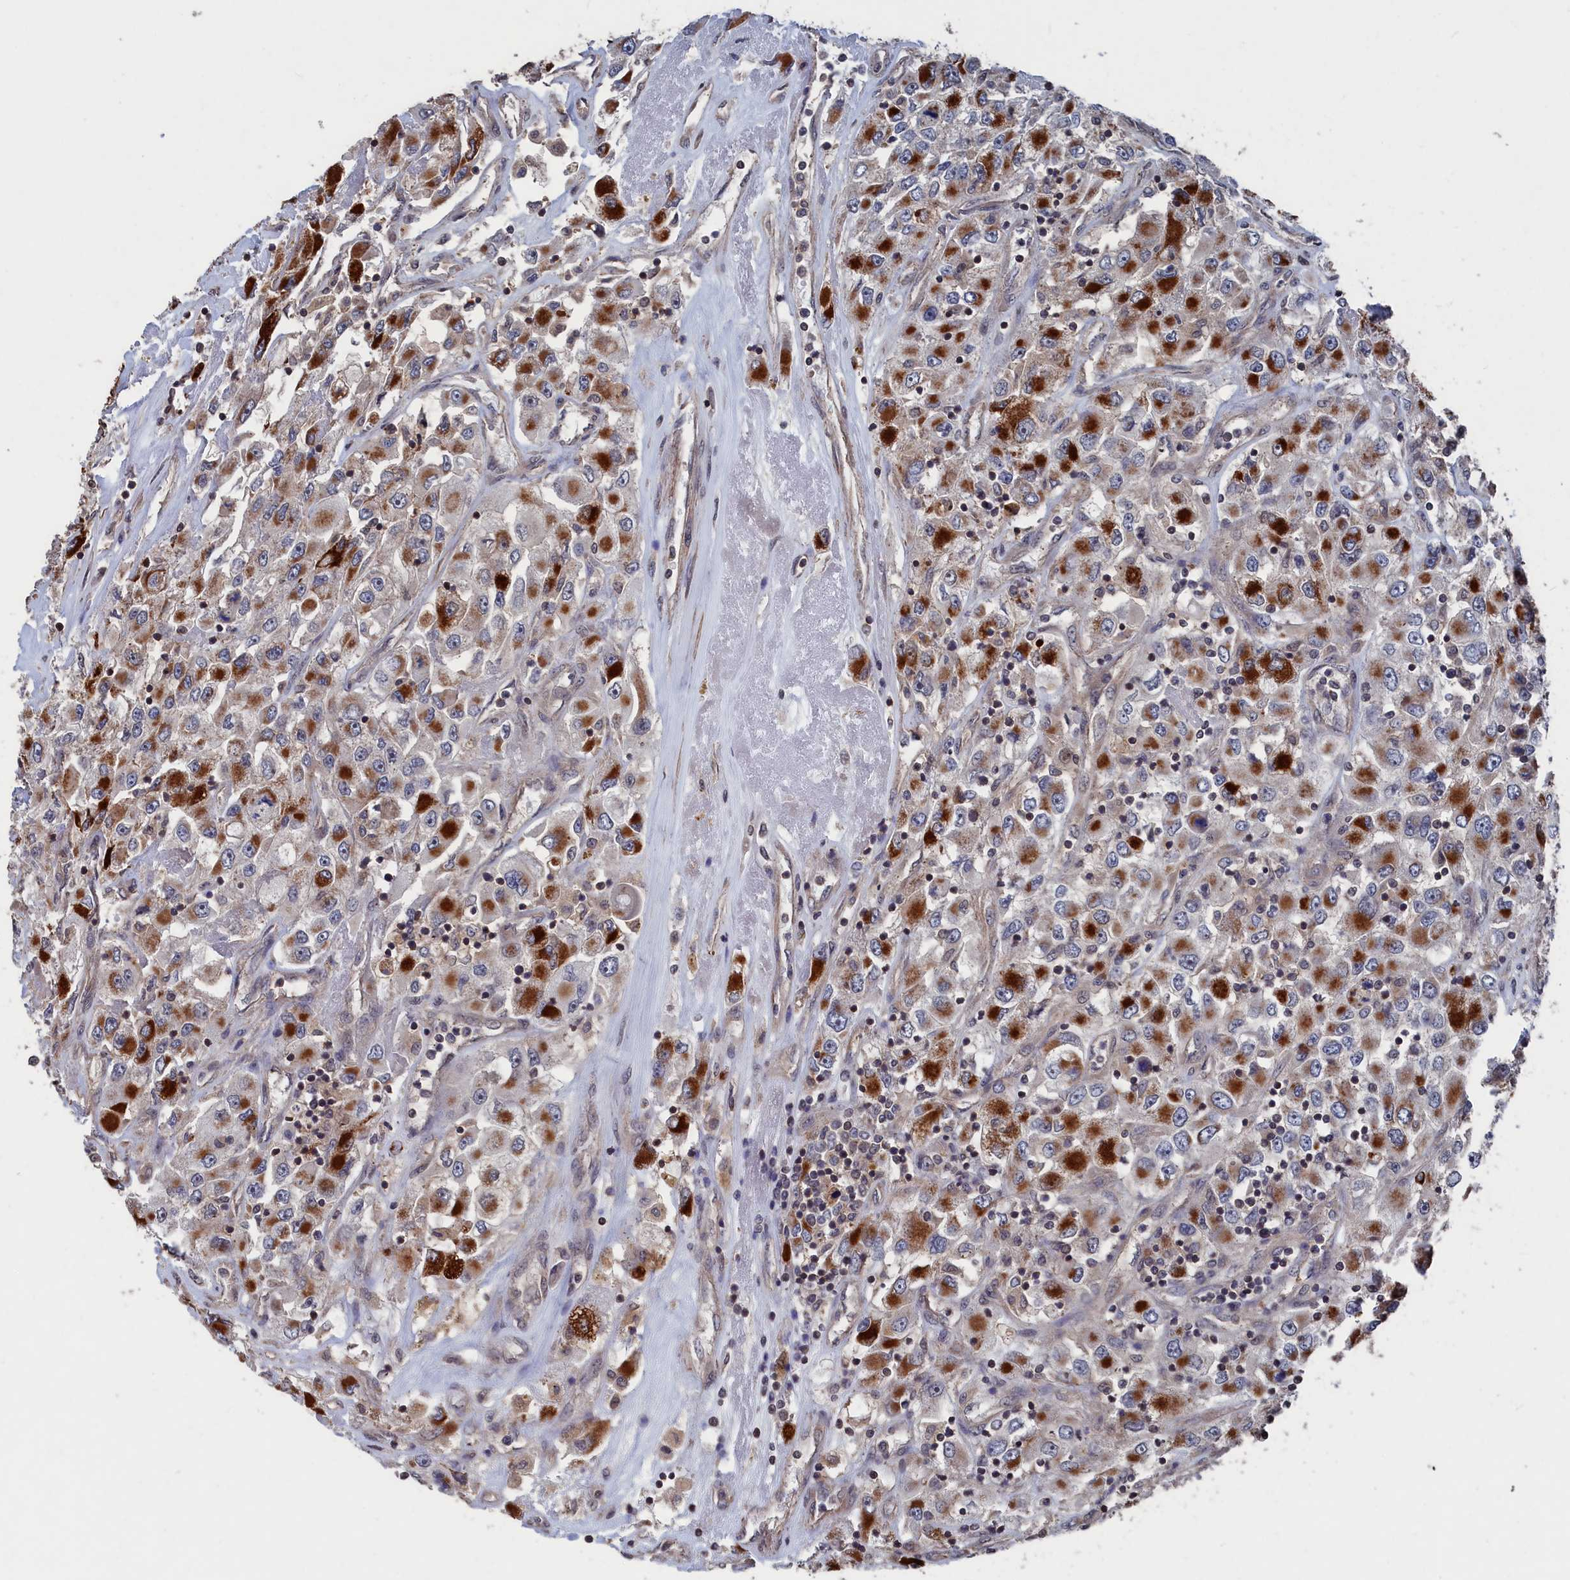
{"staining": {"intensity": "strong", "quantity": ">75%", "location": "cytoplasmic/membranous"}, "tissue": "renal cancer", "cell_type": "Tumor cells", "image_type": "cancer", "snomed": [{"axis": "morphology", "description": "Adenocarcinoma, NOS"}, {"axis": "topography", "description": "Kidney"}], "caption": "Adenocarcinoma (renal) was stained to show a protein in brown. There is high levels of strong cytoplasmic/membranous positivity in approximately >75% of tumor cells.", "gene": "PDE12", "patient": {"sex": "female", "age": 52}}